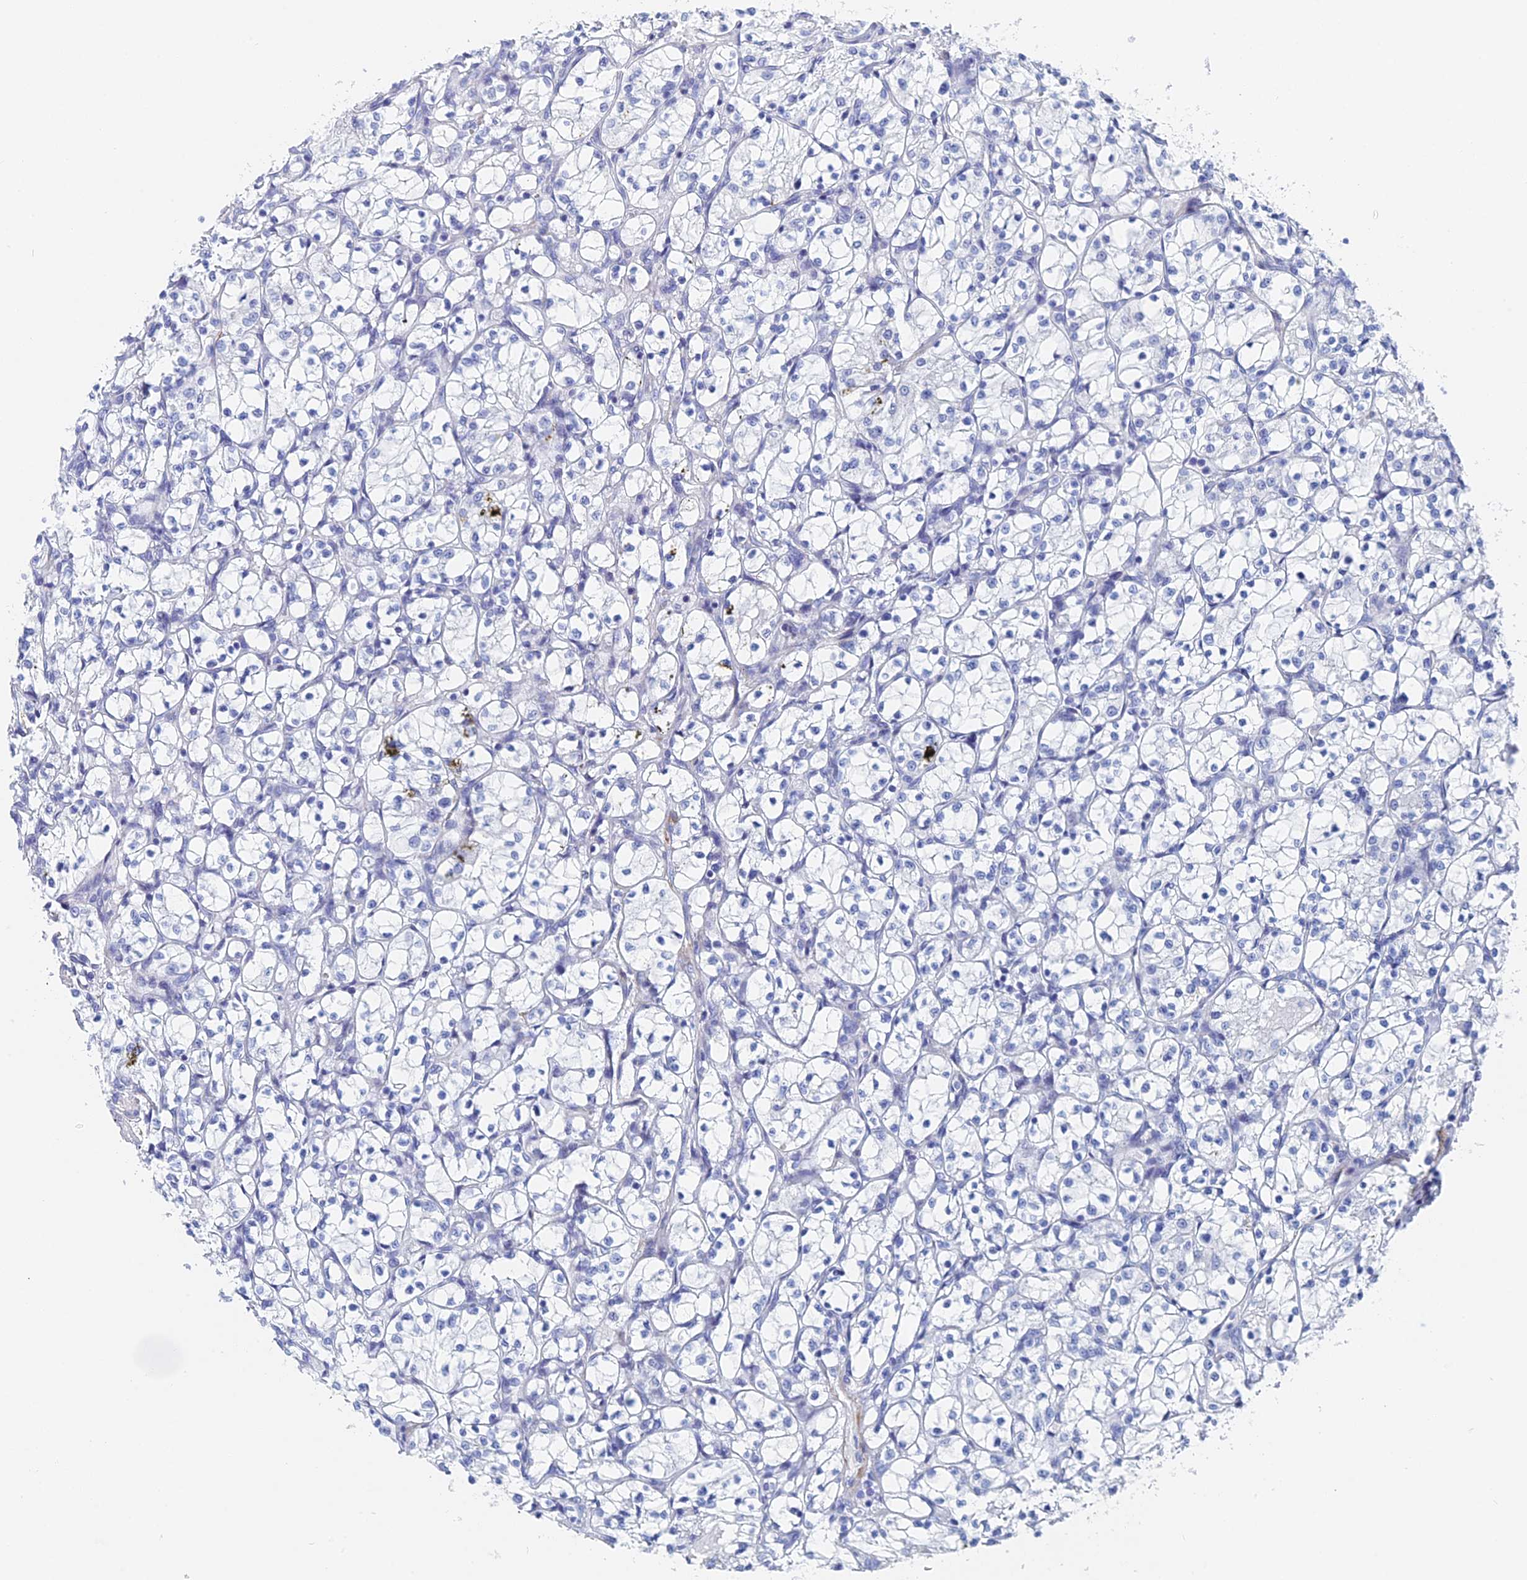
{"staining": {"intensity": "negative", "quantity": "none", "location": "none"}, "tissue": "renal cancer", "cell_type": "Tumor cells", "image_type": "cancer", "snomed": [{"axis": "morphology", "description": "Adenocarcinoma, NOS"}, {"axis": "topography", "description": "Kidney"}], "caption": "The image exhibits no significant positivity in tumor cells of renal cancer.", "gene": "KCNK18", "patient": {"sex": "female", "age": 69}}